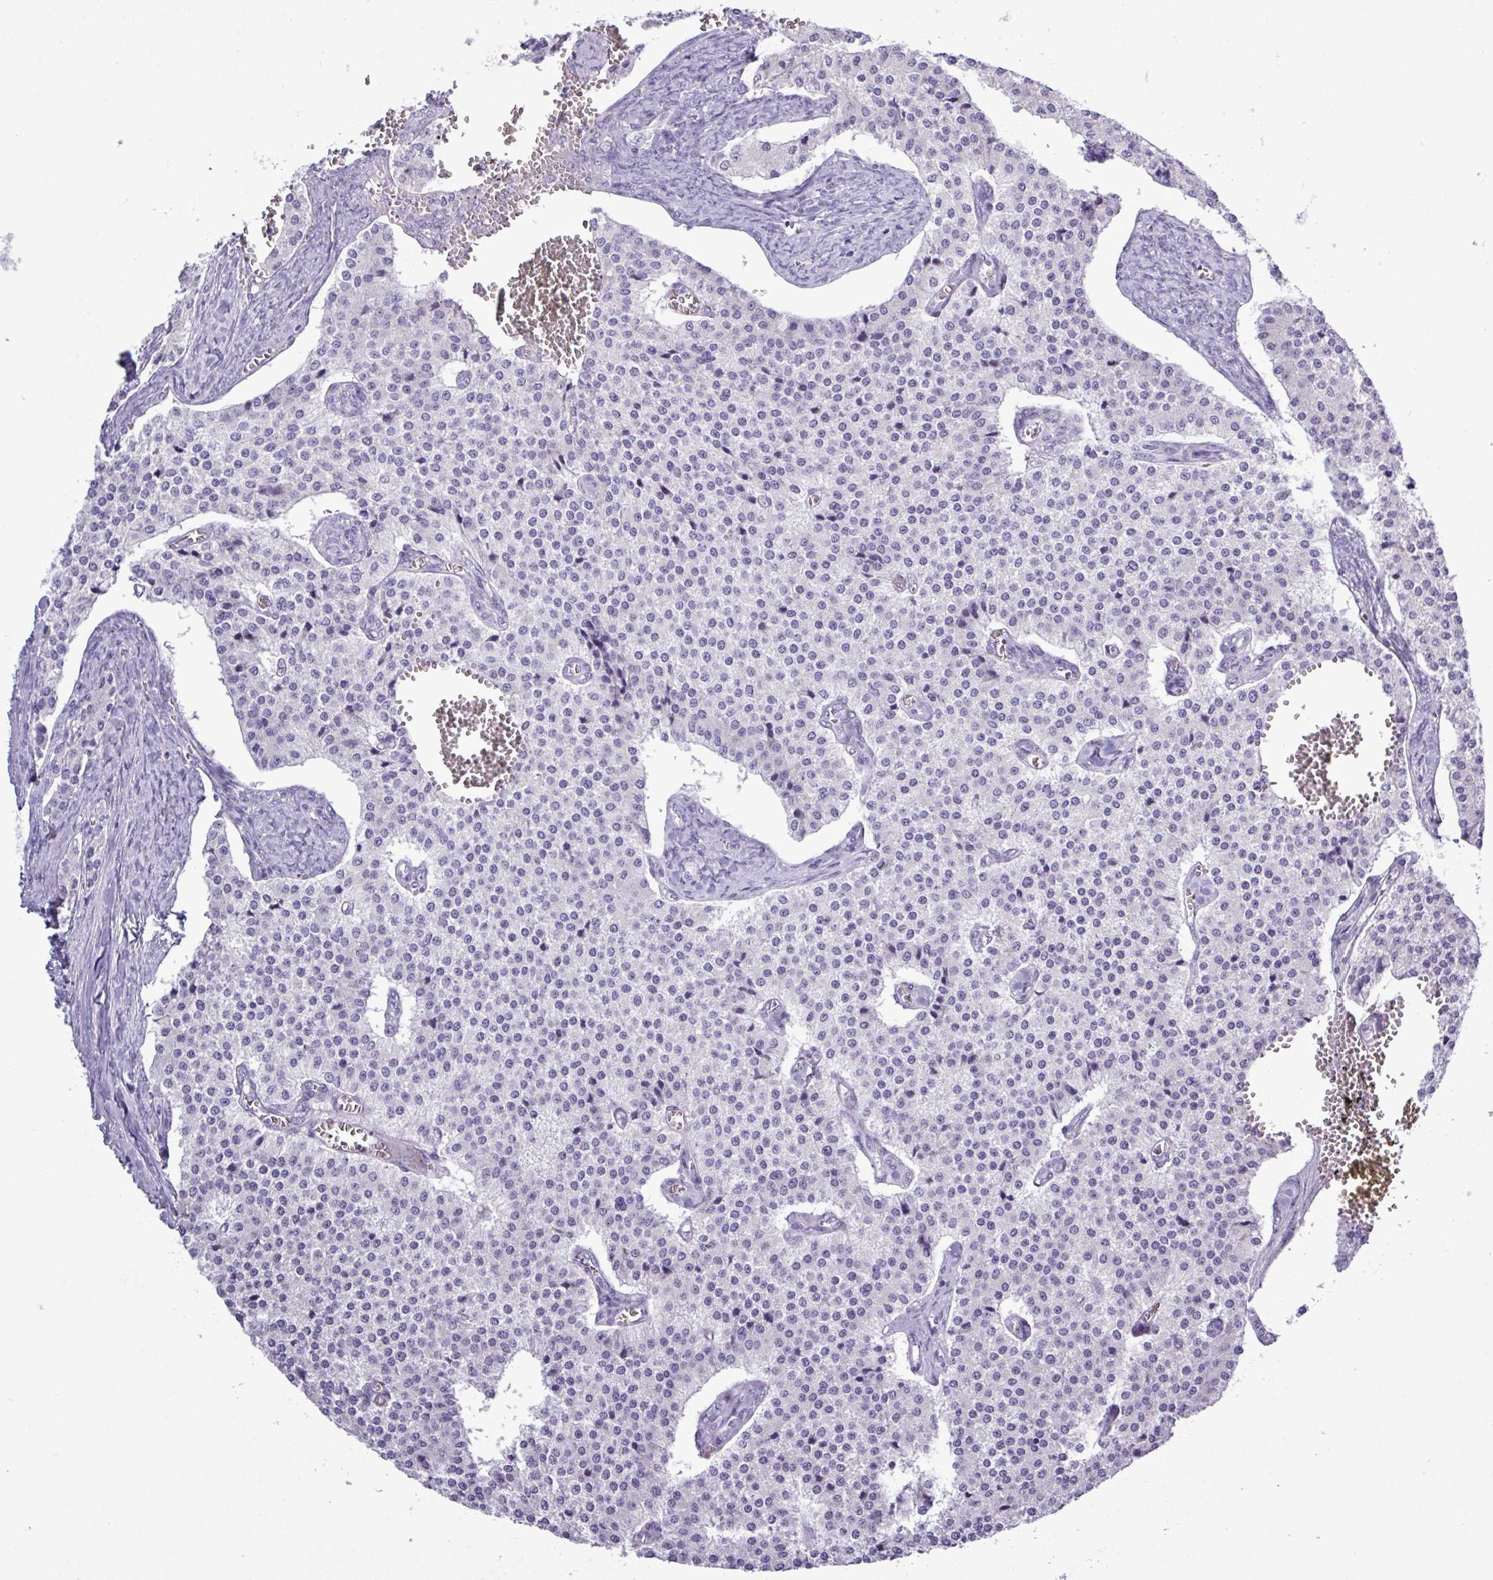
{"staining": {"intensity": "negative", "quantity": "none", "location": "none"}, "tissue": "carcinoid", "cell_type": "Tumor cells", "image_type": "cancer", "snomed": [{"axis": "morphology", "description": "Carcinoid, malignant, NOS"}, {"axis": "topography", "description": "Colon"}], "caption": "Immunohistochemical staining of malignant carcinoid shows no significant positivity in tumor cells.", "gene": "ALDH3A1", "patient": {"sex": "female", "age": 52}}